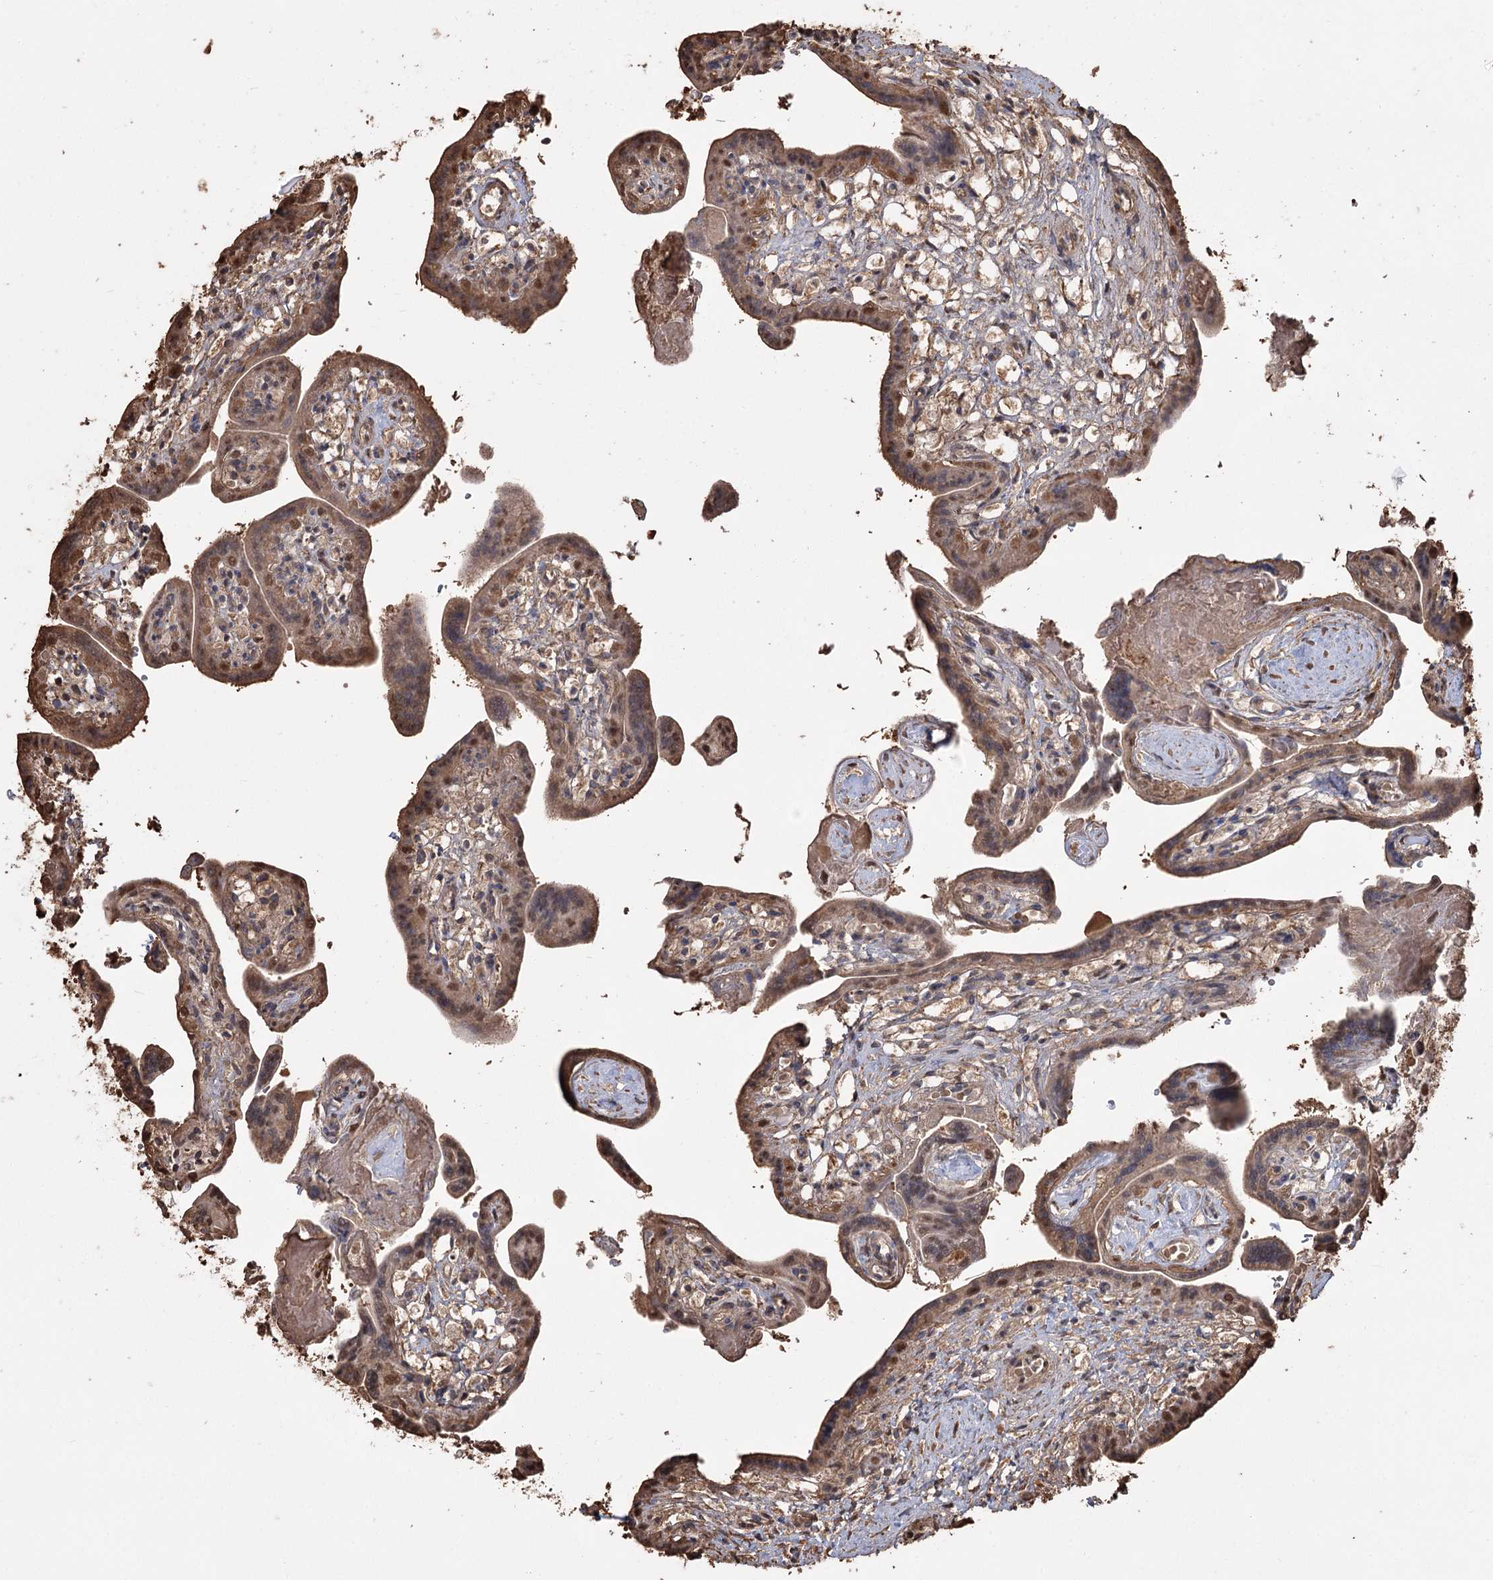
{"staining": {"intensity": "moderate", "quantity": "25%-75%", "location": "cytoplasmic/membranous,nuclear"}, "tissue": "placenta", "cell_type": "Trophoblastic cells", "image_type": "normal", "snomed": [{"axis": "morphology", "description": "Normal tissue, NOS"}, {"axis": "topography", "description": "Placenta"}], "caption": "This is a histology image of immunohistochemistry (IHC) staining of normal placenta, which shows moderate staining in the cytoplasmic/membranous,nuclear of trophoblastic cells.", "gene": "PLCH1", "patient": {"sex": "female", "age": 37}}